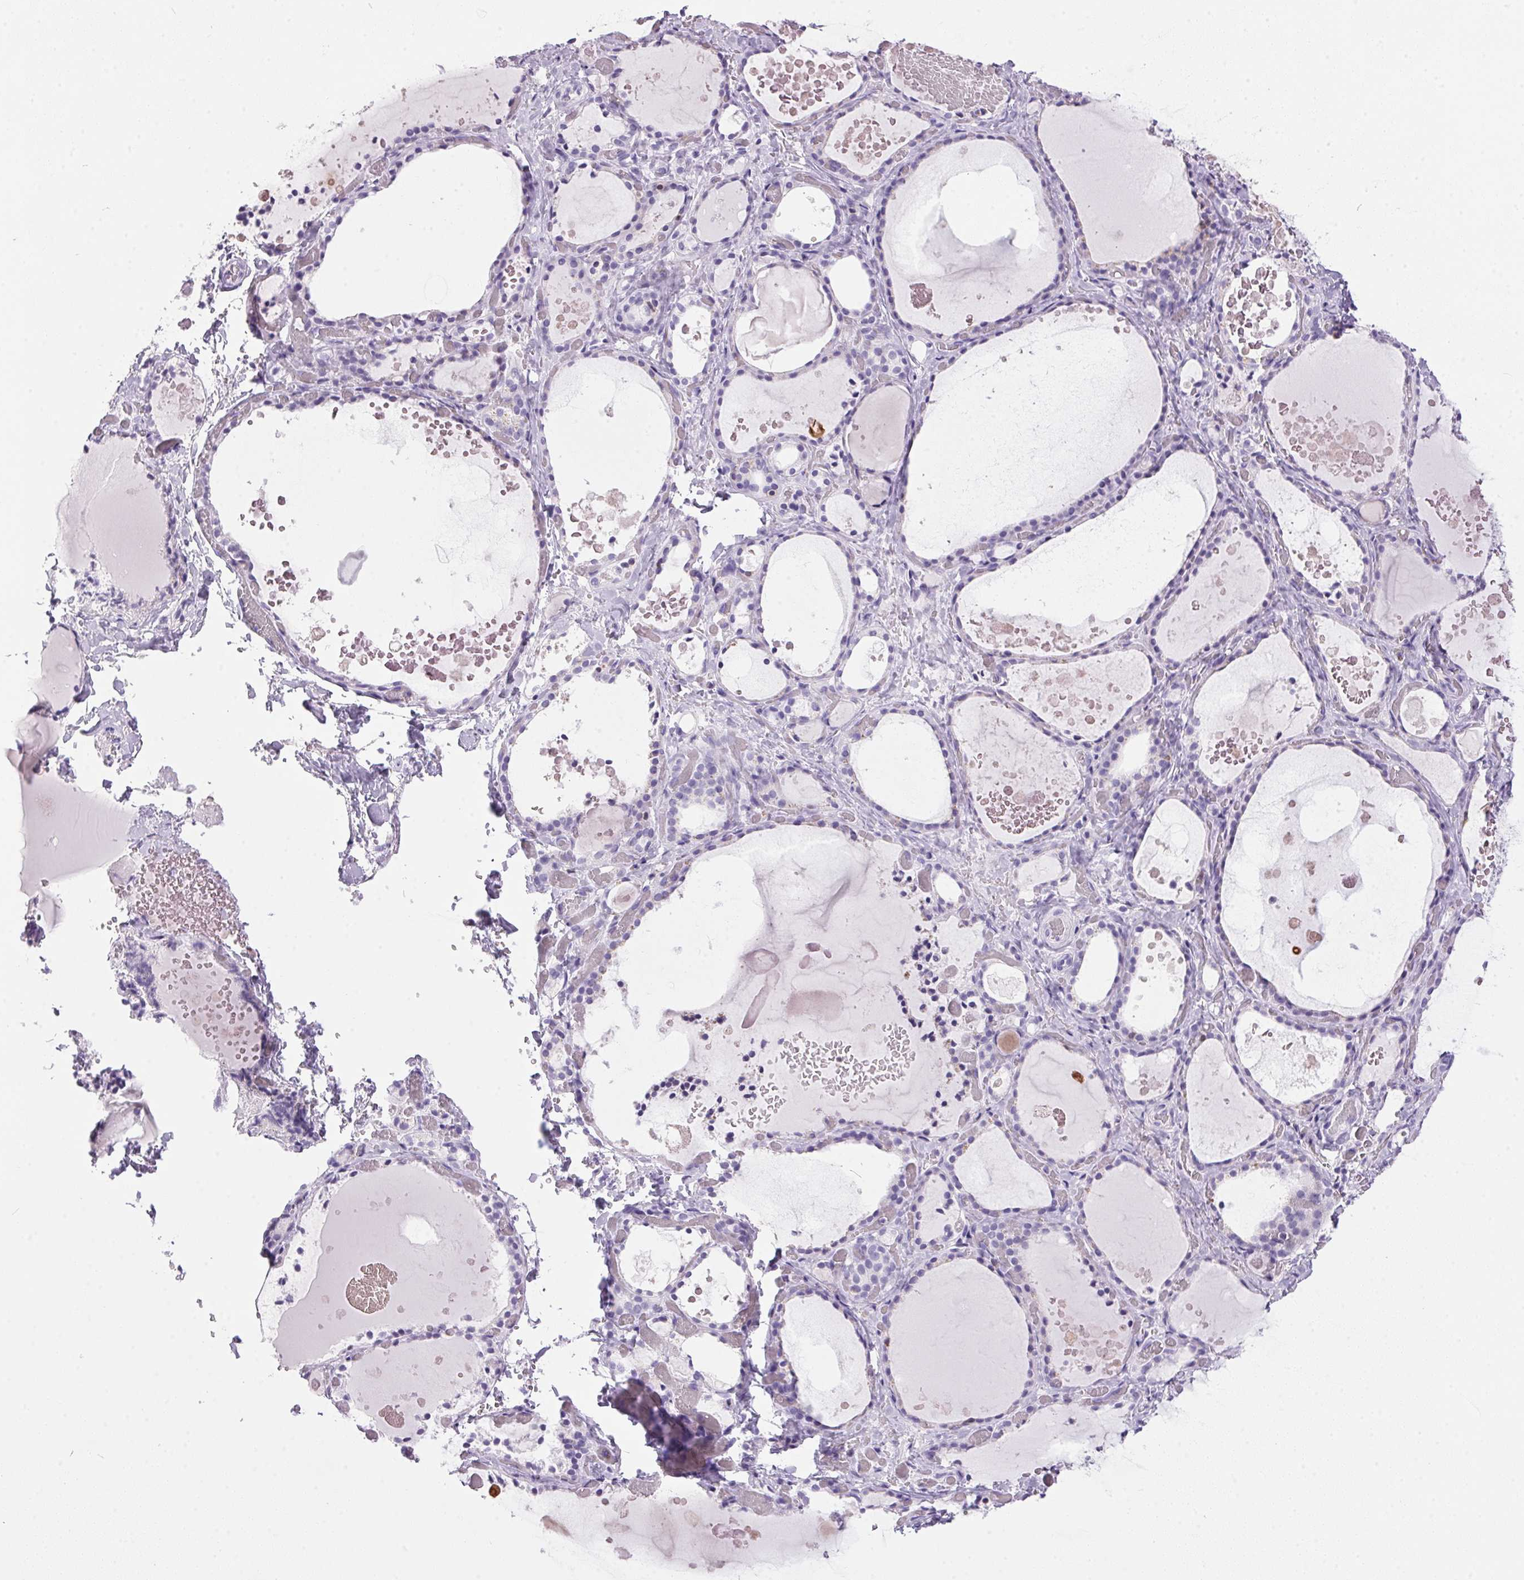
{"staining": {"intensity": "negative", "quantity": "none", "location": "none"}, "tissue": "thyroid gland", "cell_type": "Glandular cells", "image_type": "normal", "snomed": [{"axis": "morphology", "description": "Normal tissue, NOS"}, {"axis": "topography", "description": "Thyroid gland"}], "caption": "Glandular cells are negative for brown protein staining in benign thyroid gland. Nuclei are stained in blue.", "gene": "S100A2", "patient": {"sex": "female", "age": 56}}